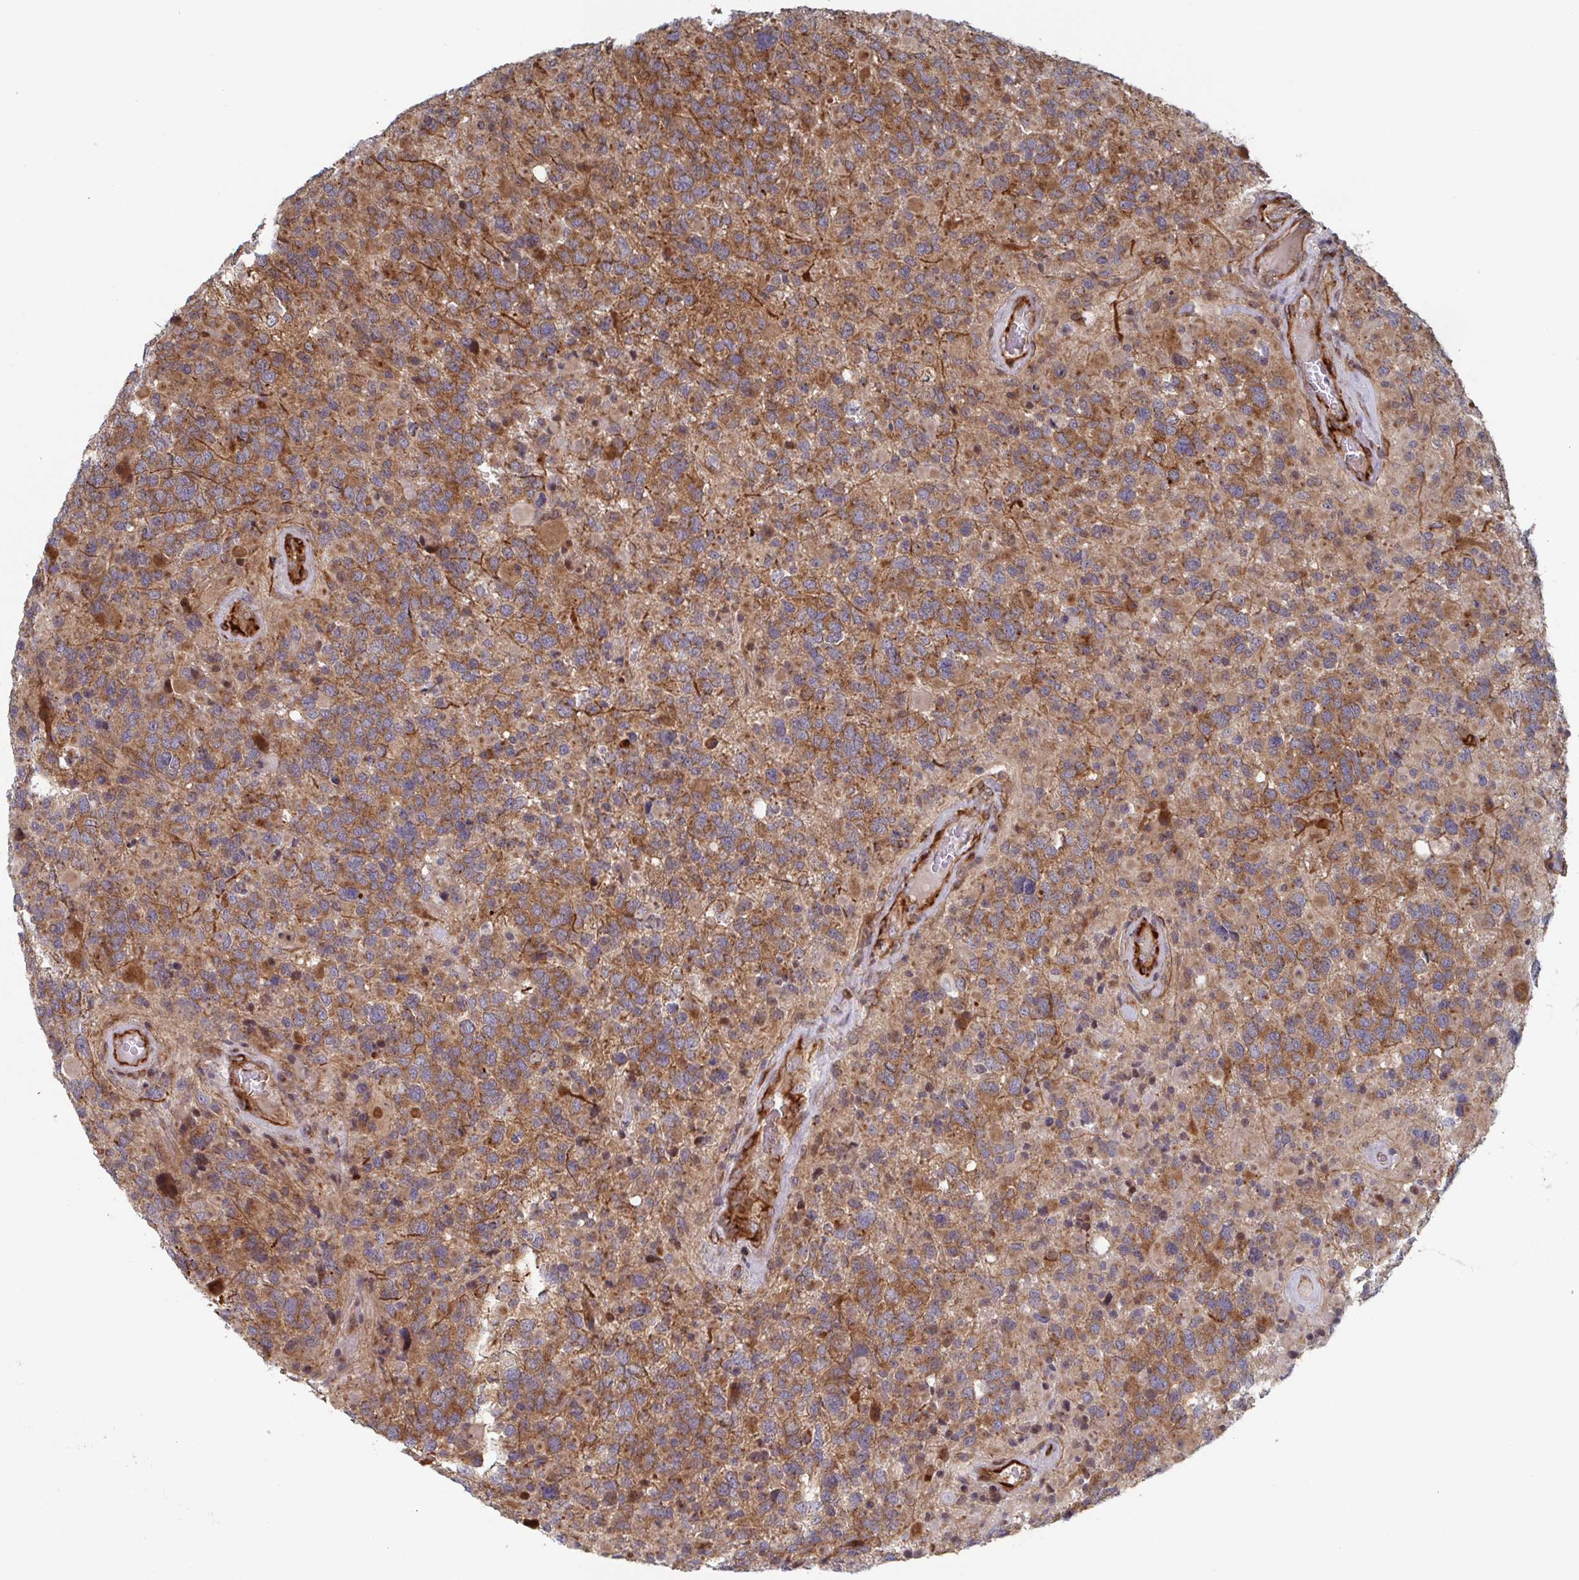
{"staining": {"intensity": "moderate", "quantity": ">75%", "location": "cytoplasmic/membranous"}, "tissue": "glioma", "cell_type": "Tumor cells", "image_type": "cancer", "snomed": [{"axis": "morphology", "description": "Glioma, malignant, High grade"}, {"axis": "topography", "description": "Brain"}], "caption": "Protein staining by immunohistochemistry shows moderate cytoplasmic/membranous staining in about >75% of tumor cells in malignant glioma (high-grade). The protein is stained brown, and the nuclei are stained in blue (DAB (3,3'-diaminobenzidine) IHC with brightfield microscopy, high magnification).", "gene": "DVL3", "patient": {"sex": "female", "age": 40}}